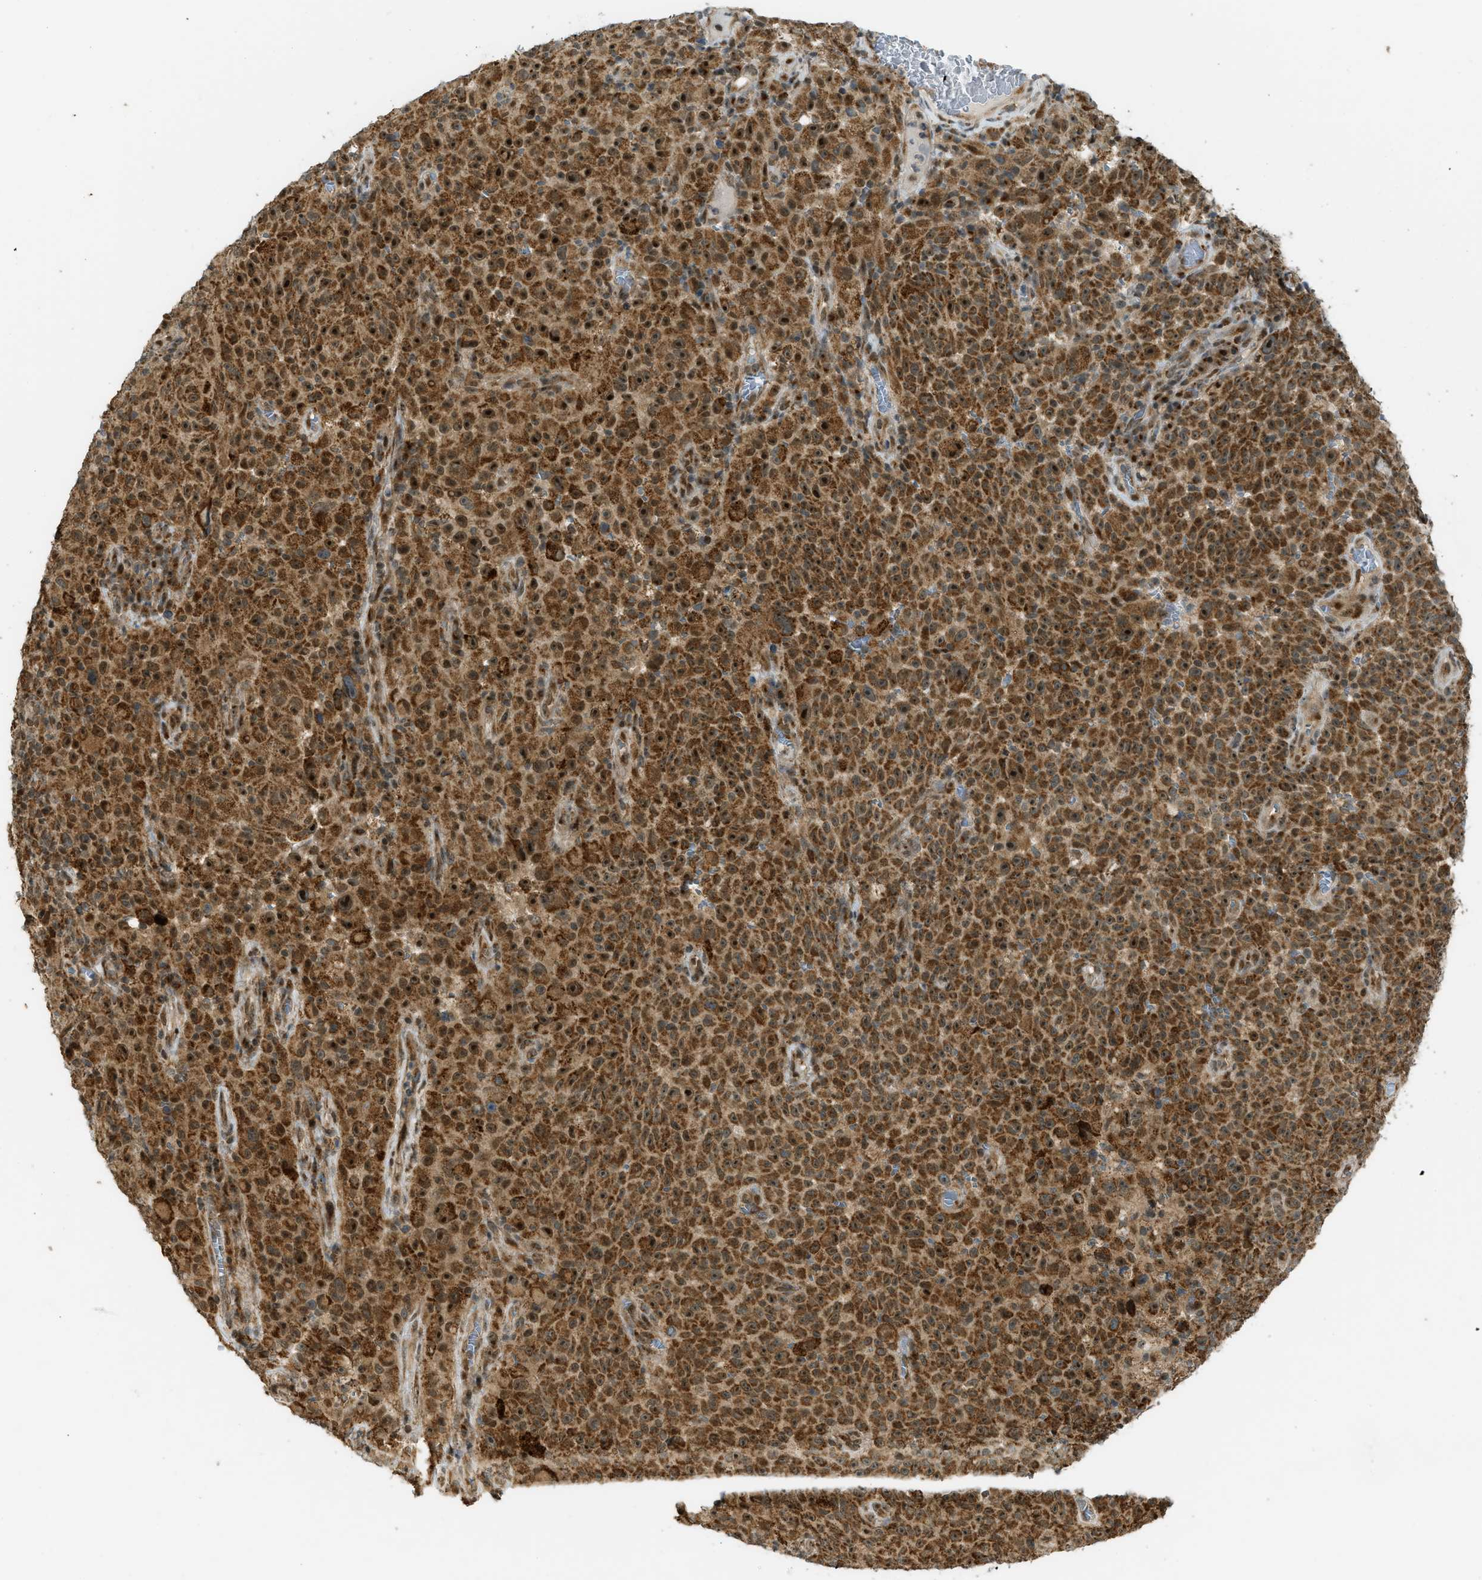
{"staining": {"intensity": "strong", "quantity": ">75%", "location": "cytoplasmic/membranous,nuclear"}, "tissue": "melanoma", "cell_type": "Tumor cells", "image_type": "cancer", "snomed": [{"axis": "morphology", "description": "Malignant melanoma, NOS"}, {"axis": "topography", "description": "Skin"}], "caption": "This is a photomicrograph of immunohistochemistry staining of melanoma, which shows strong positivity in the cytoplasmic/membranous and nuclear of tumor cells.", "gene": "CCDC186", "patient": {"sex": "female", "age": 82}}